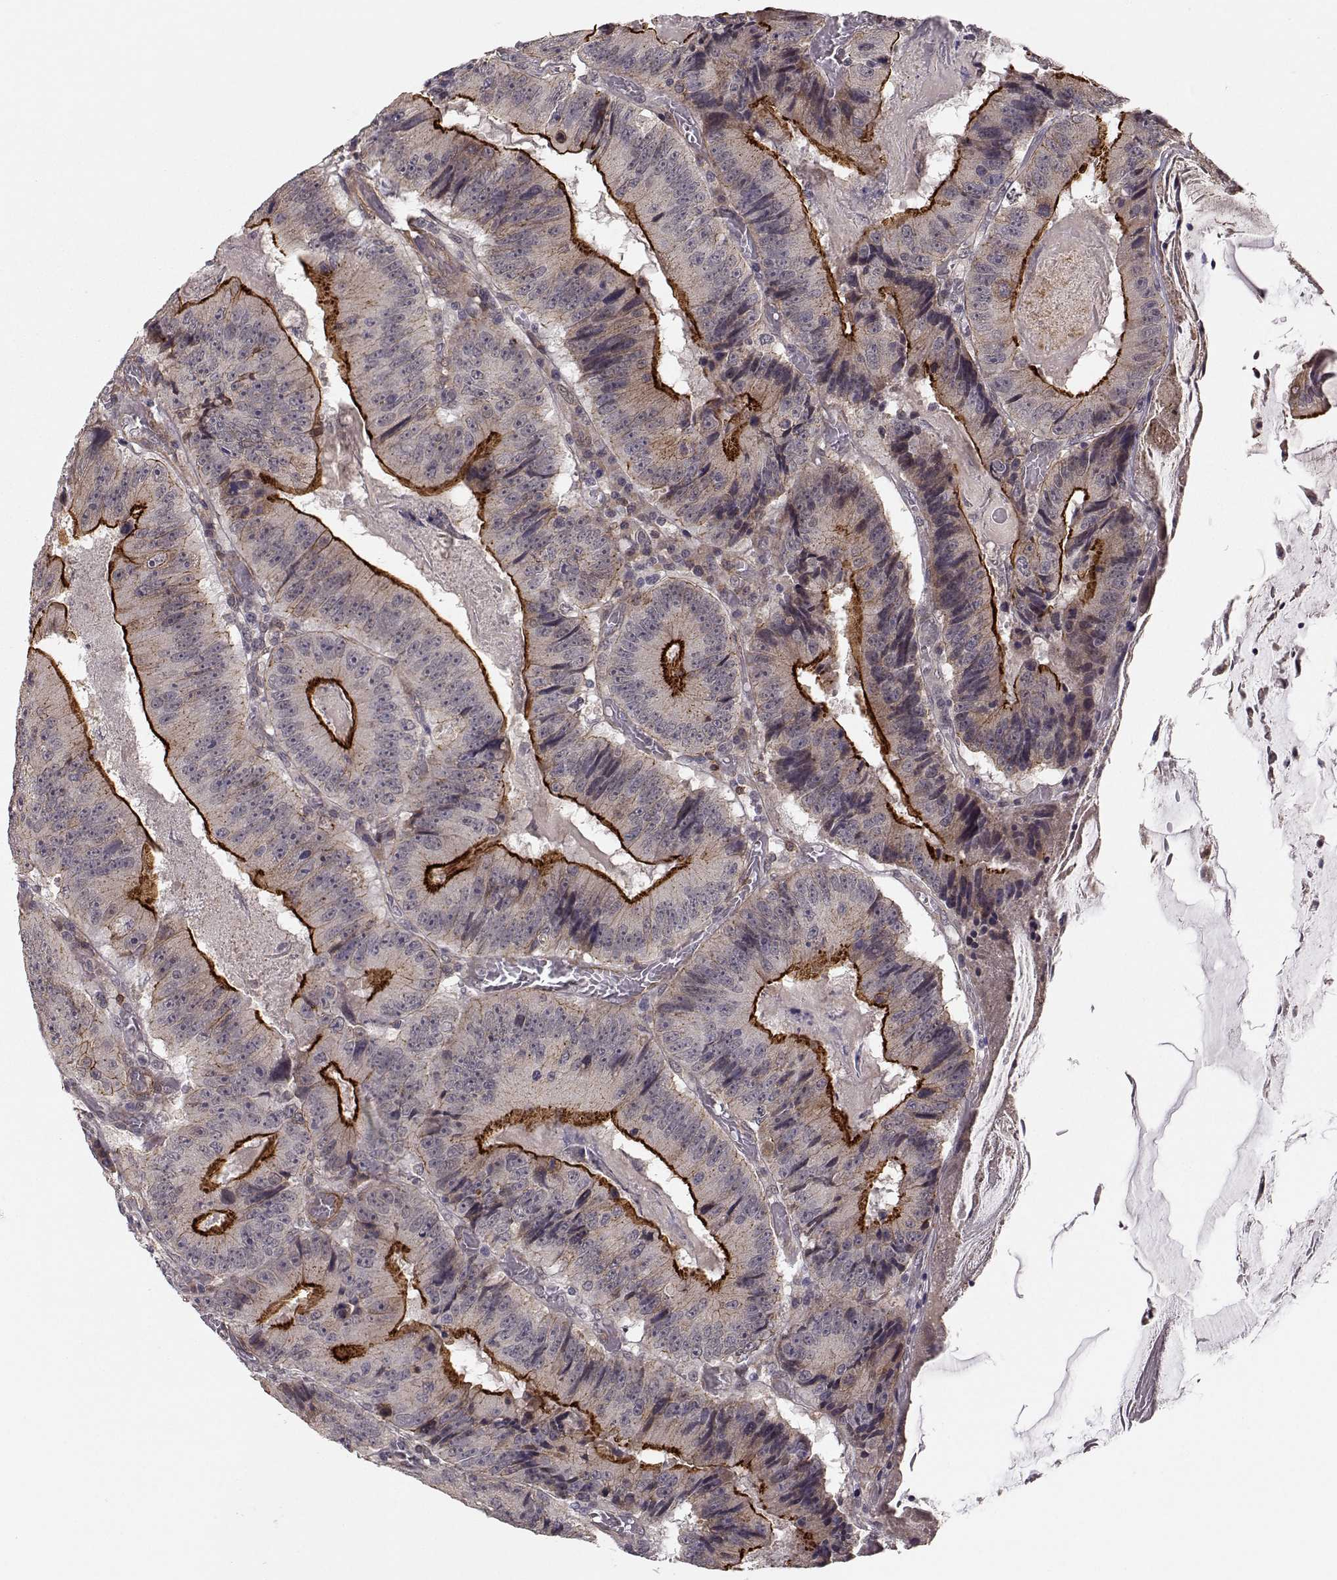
{"staining": {"intensity": "strong", "quantity": "25%-75%", "location": "cytoplasmic/membranous"}, "tissue": "colorectal cancer", "cell_type": "Tumor cells", "image_type": "cancer", "snomed": [{"axis": "morphology", "description": "Adenocarcinoma, NOS"}, {"axis": "topography", "description": "Colon"}], "caption": "DAB (3,3'-diaminobenzidine) immunohistochemical staining of human colorectal cancer shows strong cytoplasmic/membranous protein expression in about 25%-75% of tumor cells. (IHC, brightfield microscopy, high magnification).", "gene": "PLEKHG3", "patient": {"sex": "female", "age": 86}}